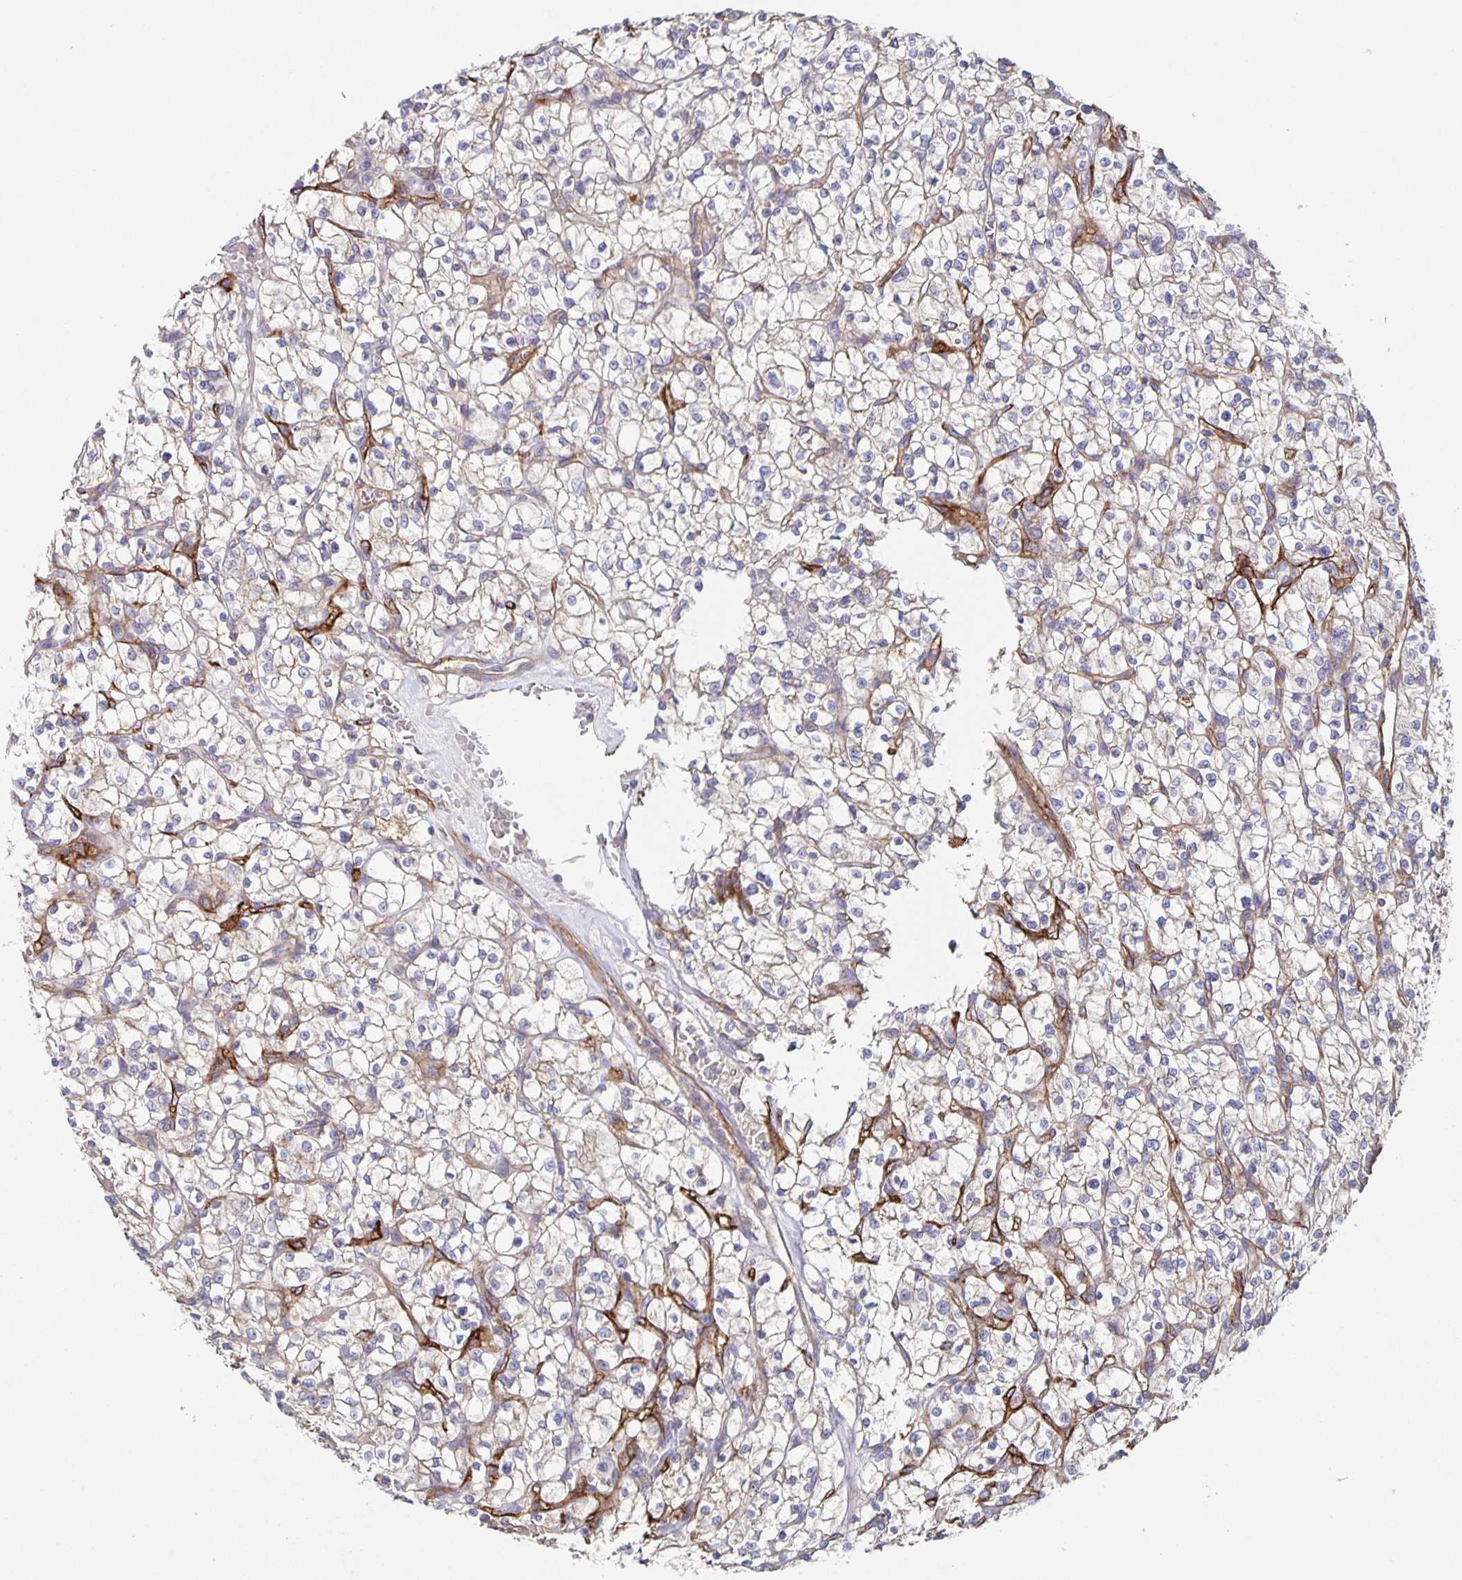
{"staining": {"intensity": "negative", "quantity": "none", "location": "none"}, "tissue": "renal cancer", "cell_type": "Tumor cells", "image_type": "cancer", "snomed": [{"axis": "morphology", "description": "Adenocarcinoma, NOS"}, {"axis": "topography", "description": "Kidney"}], "caption": "This micrograph is of renal cancer (adenocarcinoma) stained with IHC to label a protein in brown with the nuclei are counter-stained blue. There is no positivity in tumor cells.", "gene": "ITGA2", "patient": {"sex": "female", "age": 64}}